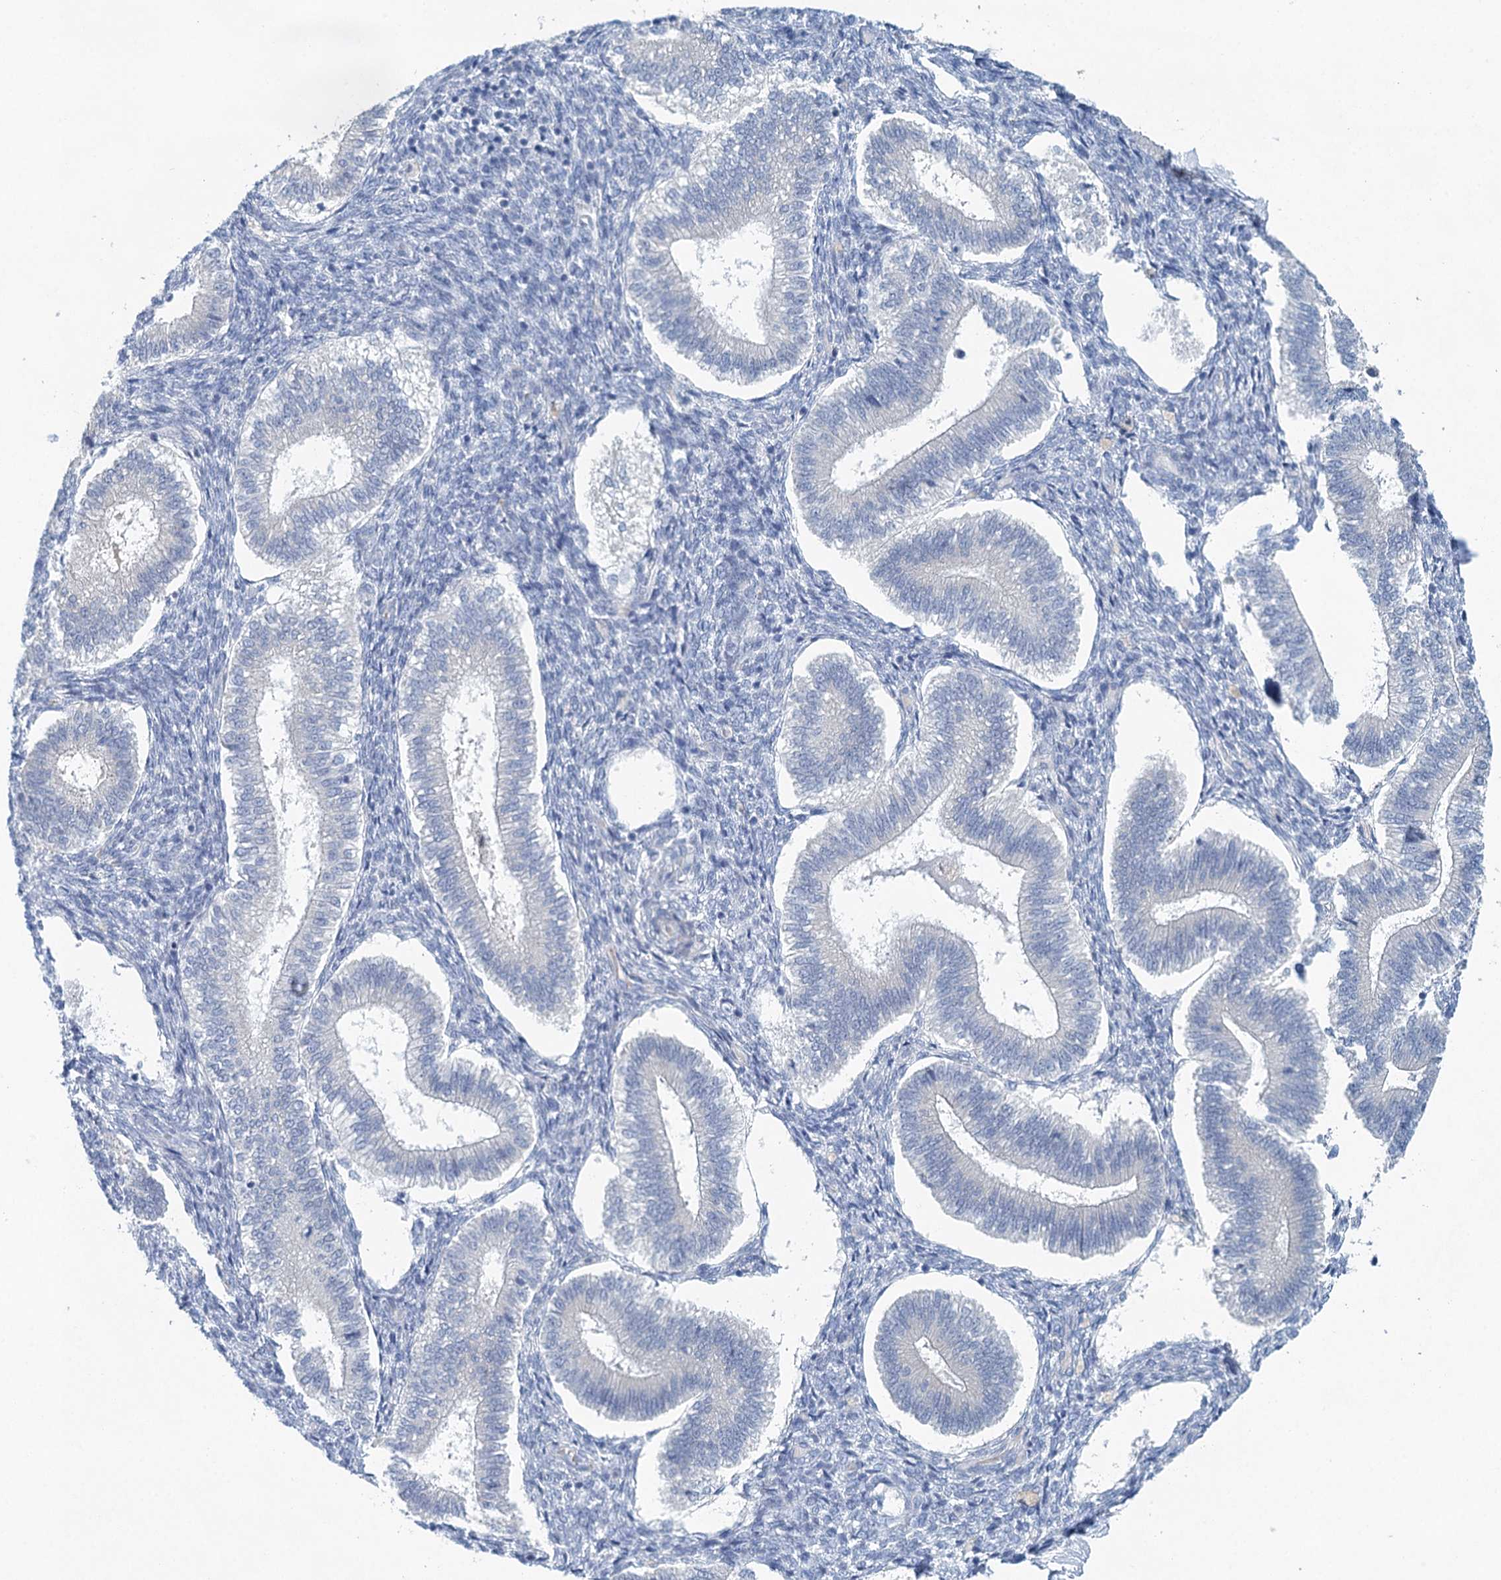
{"staining": {"intensity": "negative", "quantity": "none", "location": "none"}, "tissue": "endometrium", "cell_type": "Cells in endometrial stroma", "image_type": "normal", "snomed": [{"axis": "morphology", "description": "Normal tissue, NOS"}, {"axis": "topography", "description": "Endometrium"}], "caption": "Immunohistochemistry (IHC) micrograph of benign endometrium stained for a protein (brown), which shows no positivity in cells in endometrial stroma.", "gene": "BLTP1", "patient": {"sex": "female", "age": 25}}